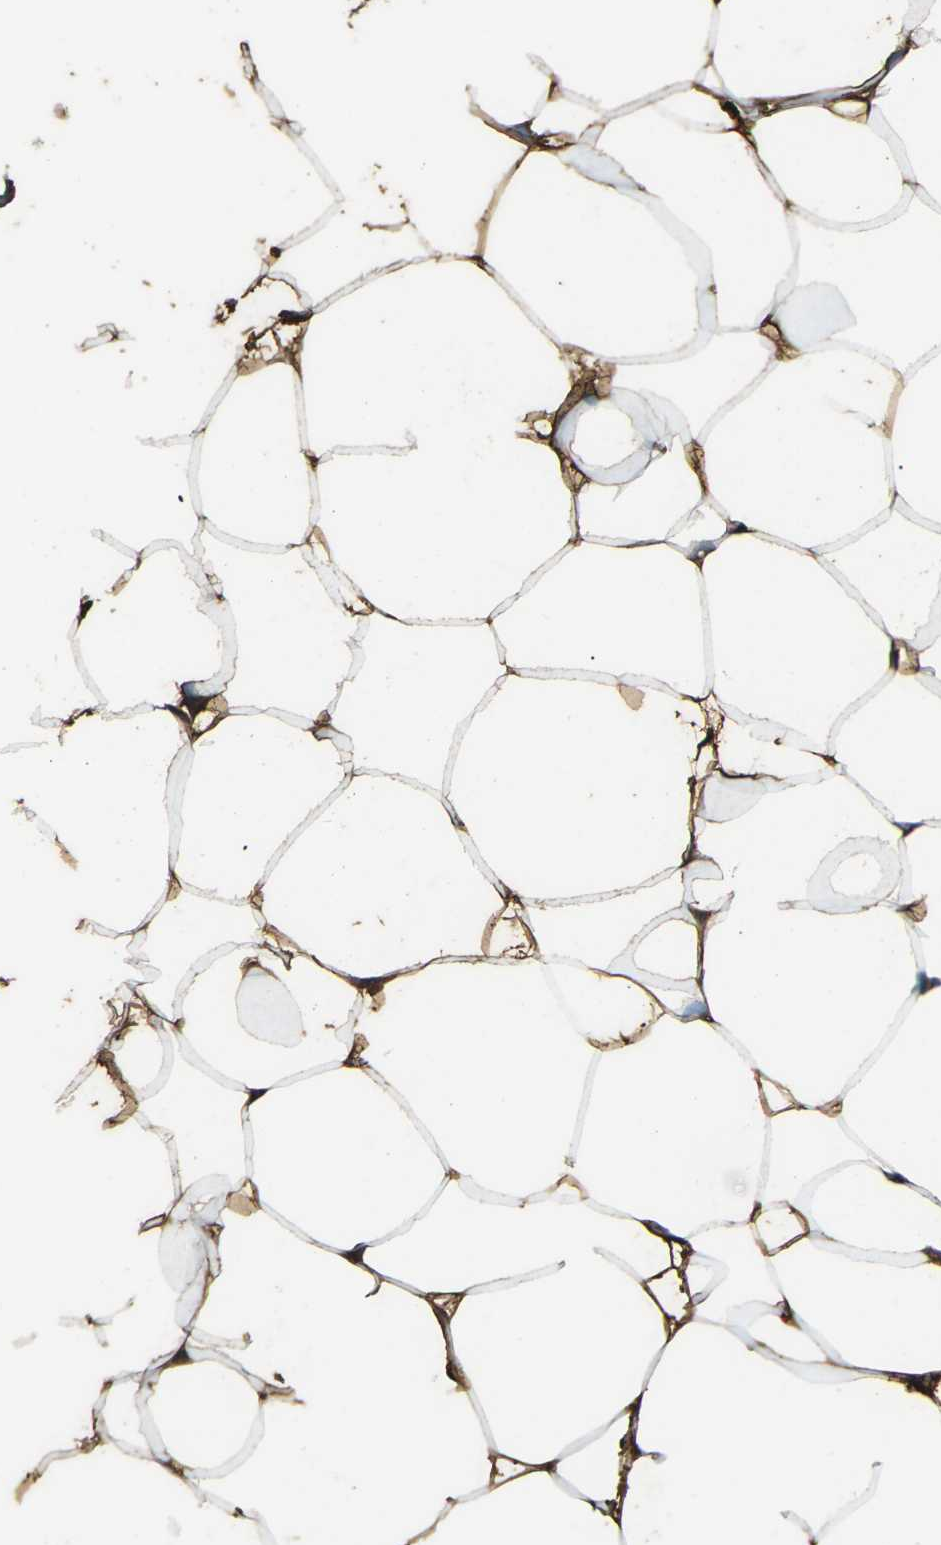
{"staining": {"intensity": "strong", "quantity": ">75%", "location": "cytoplasmic/membranous"}, "tissue": "adipose tissue", "cell_type": "Adipocytes", "image_type": "normal", "snomed": [{"axis": "morphology", "description": "Normal tissue, NOS"}, {"axis": "topography", "description": "Breast"}, {"axis": "topography", "description": "Adipose tissue"}], "caption": "Brown immunohistochemical staining in normal human adipose tissue demonstrates strong cytoplasmic/membranous expression in approximately >75% of adipocytes. The staining is performed using DAB brown chromogen to label protein expression. The nuclei are counter-stained blue using hematoxylin.", "gene": "CYP1B1", "patient": {"sex": "female", "age": 25}}